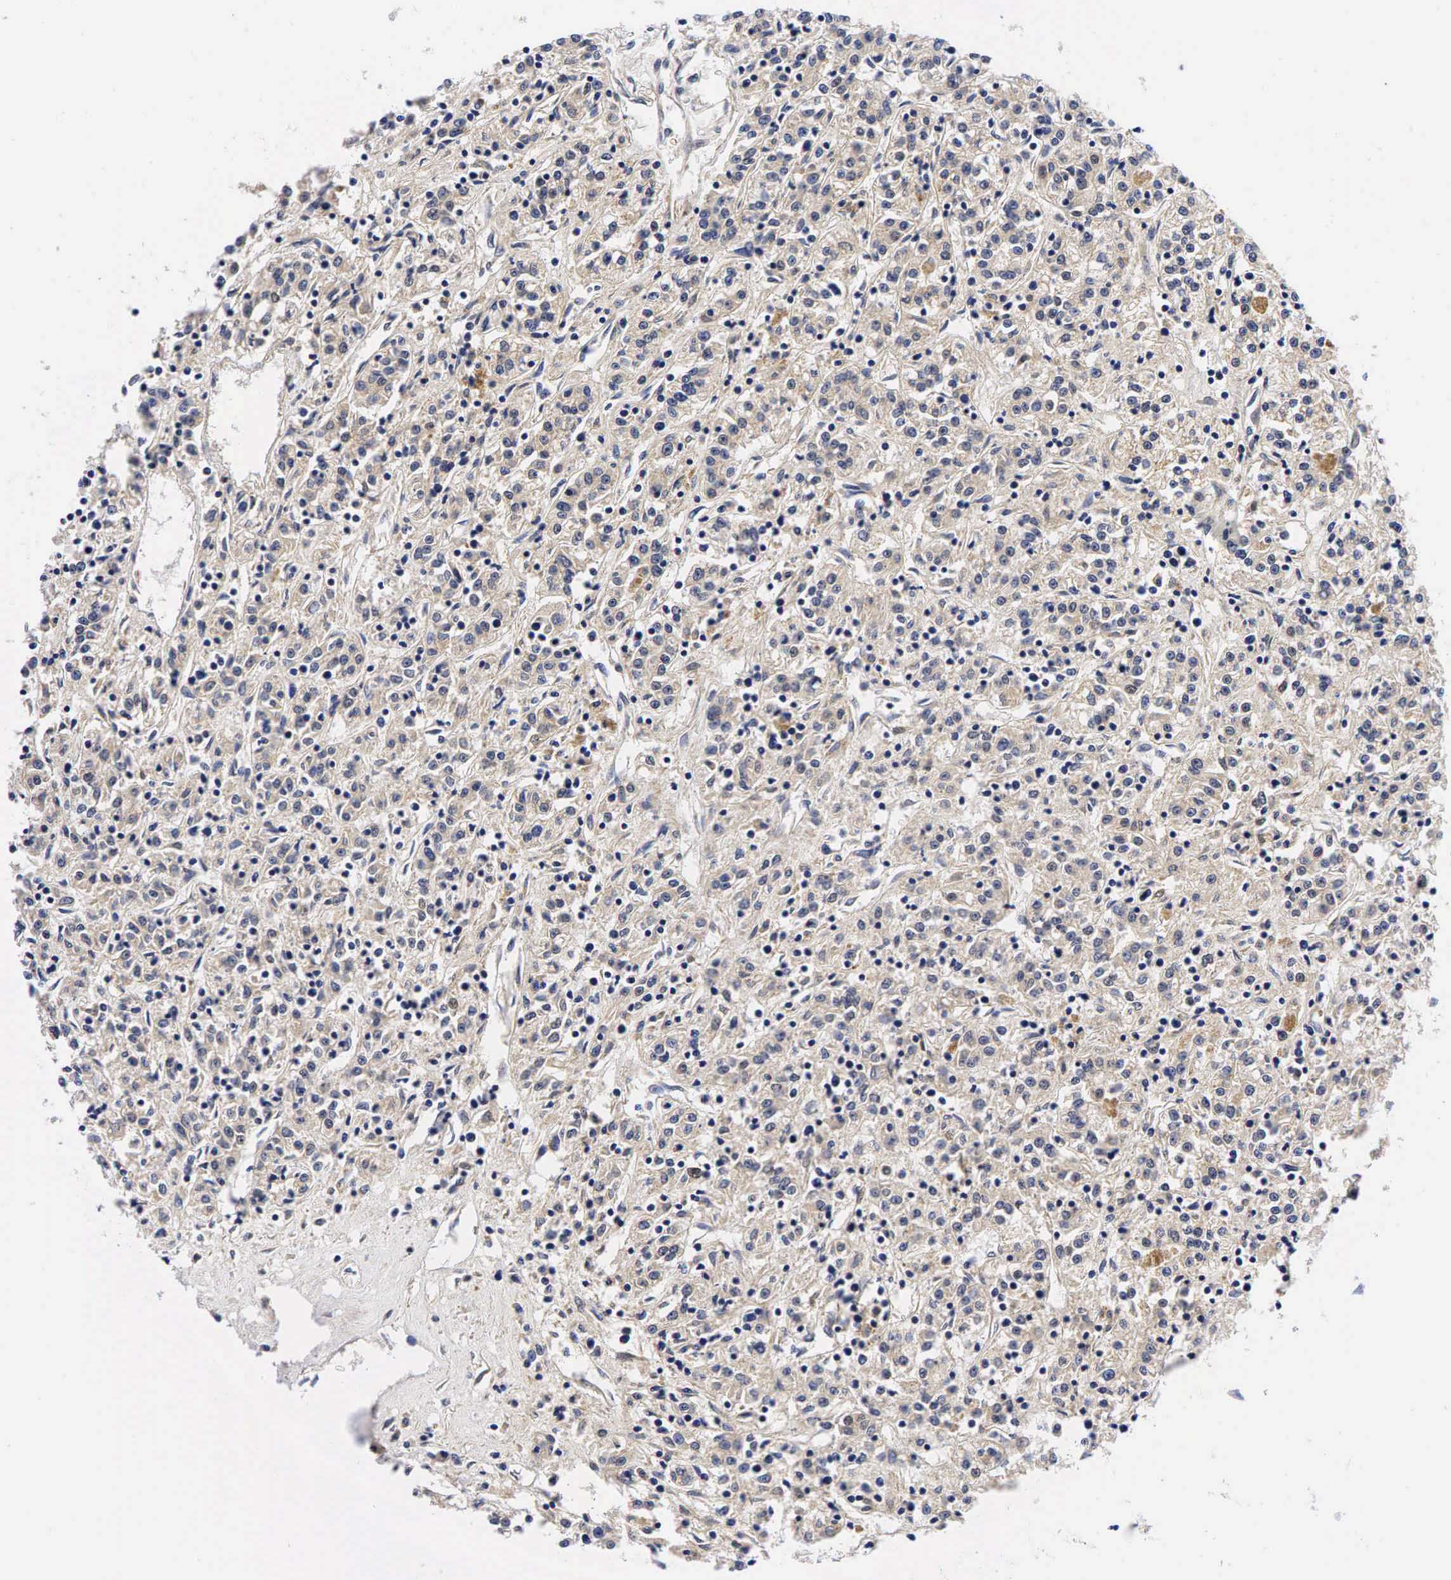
{"staining": {"intensity": "weak", "quantity": "25%-75%", "location": "cytoplasmic/membranous"}, "tissue": "renal cancer", "cell_type": "Tumor cells", "image_type": "cancer", "snomed": [{"axis": "morphology", "description": "Adenocarcinoma, NOS"}, {"axis": "topography", "description": "Kidney"}], "caption": "Weak cytoplasmic/membranous positivity is appreciated in approximately 25%-75% of tumor cells in adenocarcinoma (renal).", "gene": "CCND1", "patient": {"sex": "female", "age": 76}}